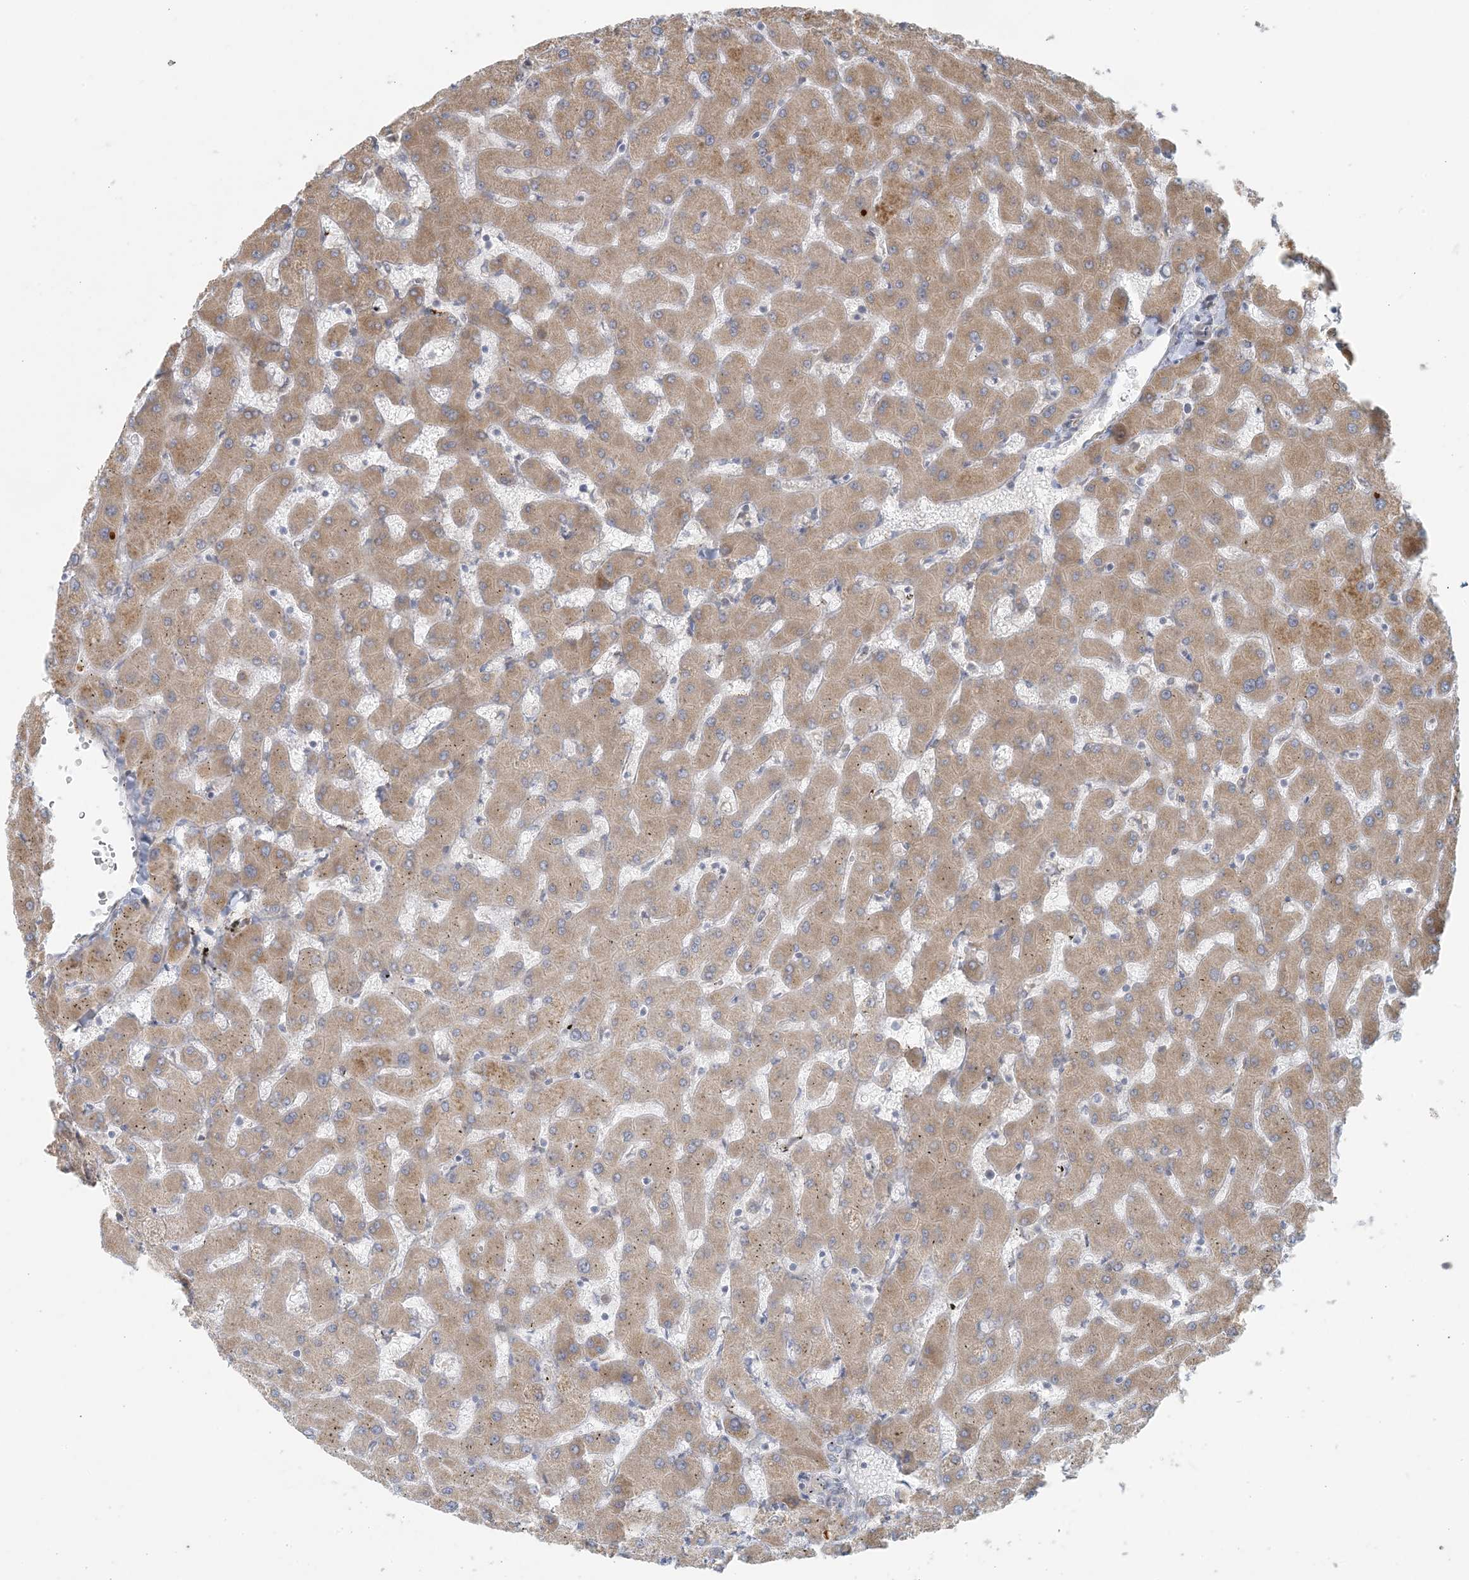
{"staining": {"intensity": "negative", "quantity": "none", "location": "none"}, "tissue": "liver", "cell_type": "Cholangiocytes", "image_type": "normal", "snomed": [{"axis": "morphology", "description": "Normal tissue, NOS"}, {"axis": "topography", "description": "Liver"}], "caption": "Cholangiocytes are negative for protein expression in normal human liver. Brightfield microscopy of immunohistochemistry (IHC) stained with DAB (brown) and hematoxylin (blue), captured at high magnification.", "gene": "HACL1", "patient": {"sex": "female", "age": 63}}